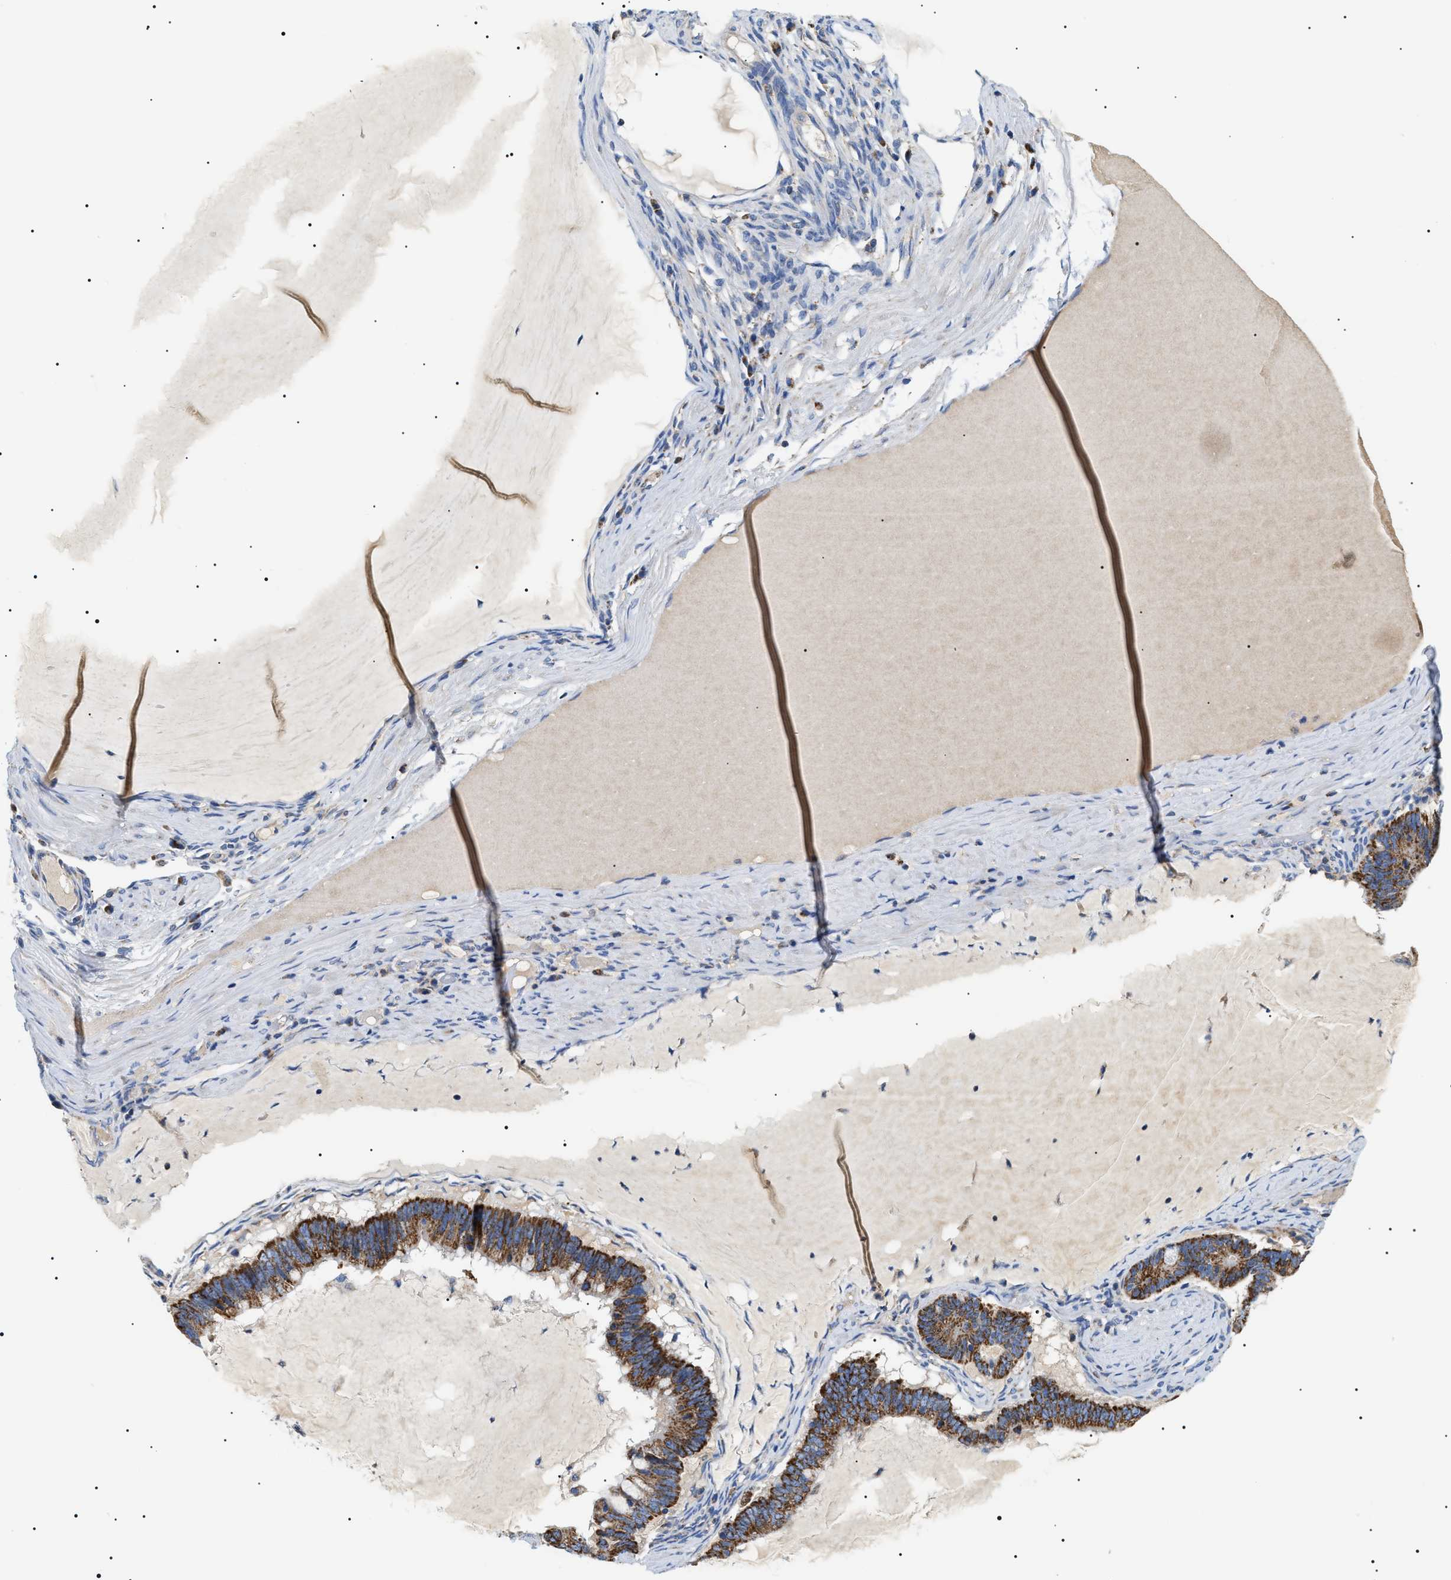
{"staining": {"intensity": "strong", "quantity": ">75%", "location": "cytoplasmic/membranous"}, "tissue": "ovarian cancer", "cell_type": "Tumor cells", "image_type": "cancer", "snomed": [{"axis": "morphology", "description": "Cystadenocarcinoma, mucinous, NOS"}, {"axis": "topography", "description": "Ovary"}], "caption": "Mucinous cystadenocarcinoma (ovarian) stained for a protein exhibits strong cytoplasmic/membranous positivity in tumor cells.", "gene": "OXSM", "patient": {"sex": "female", "age": 61}}